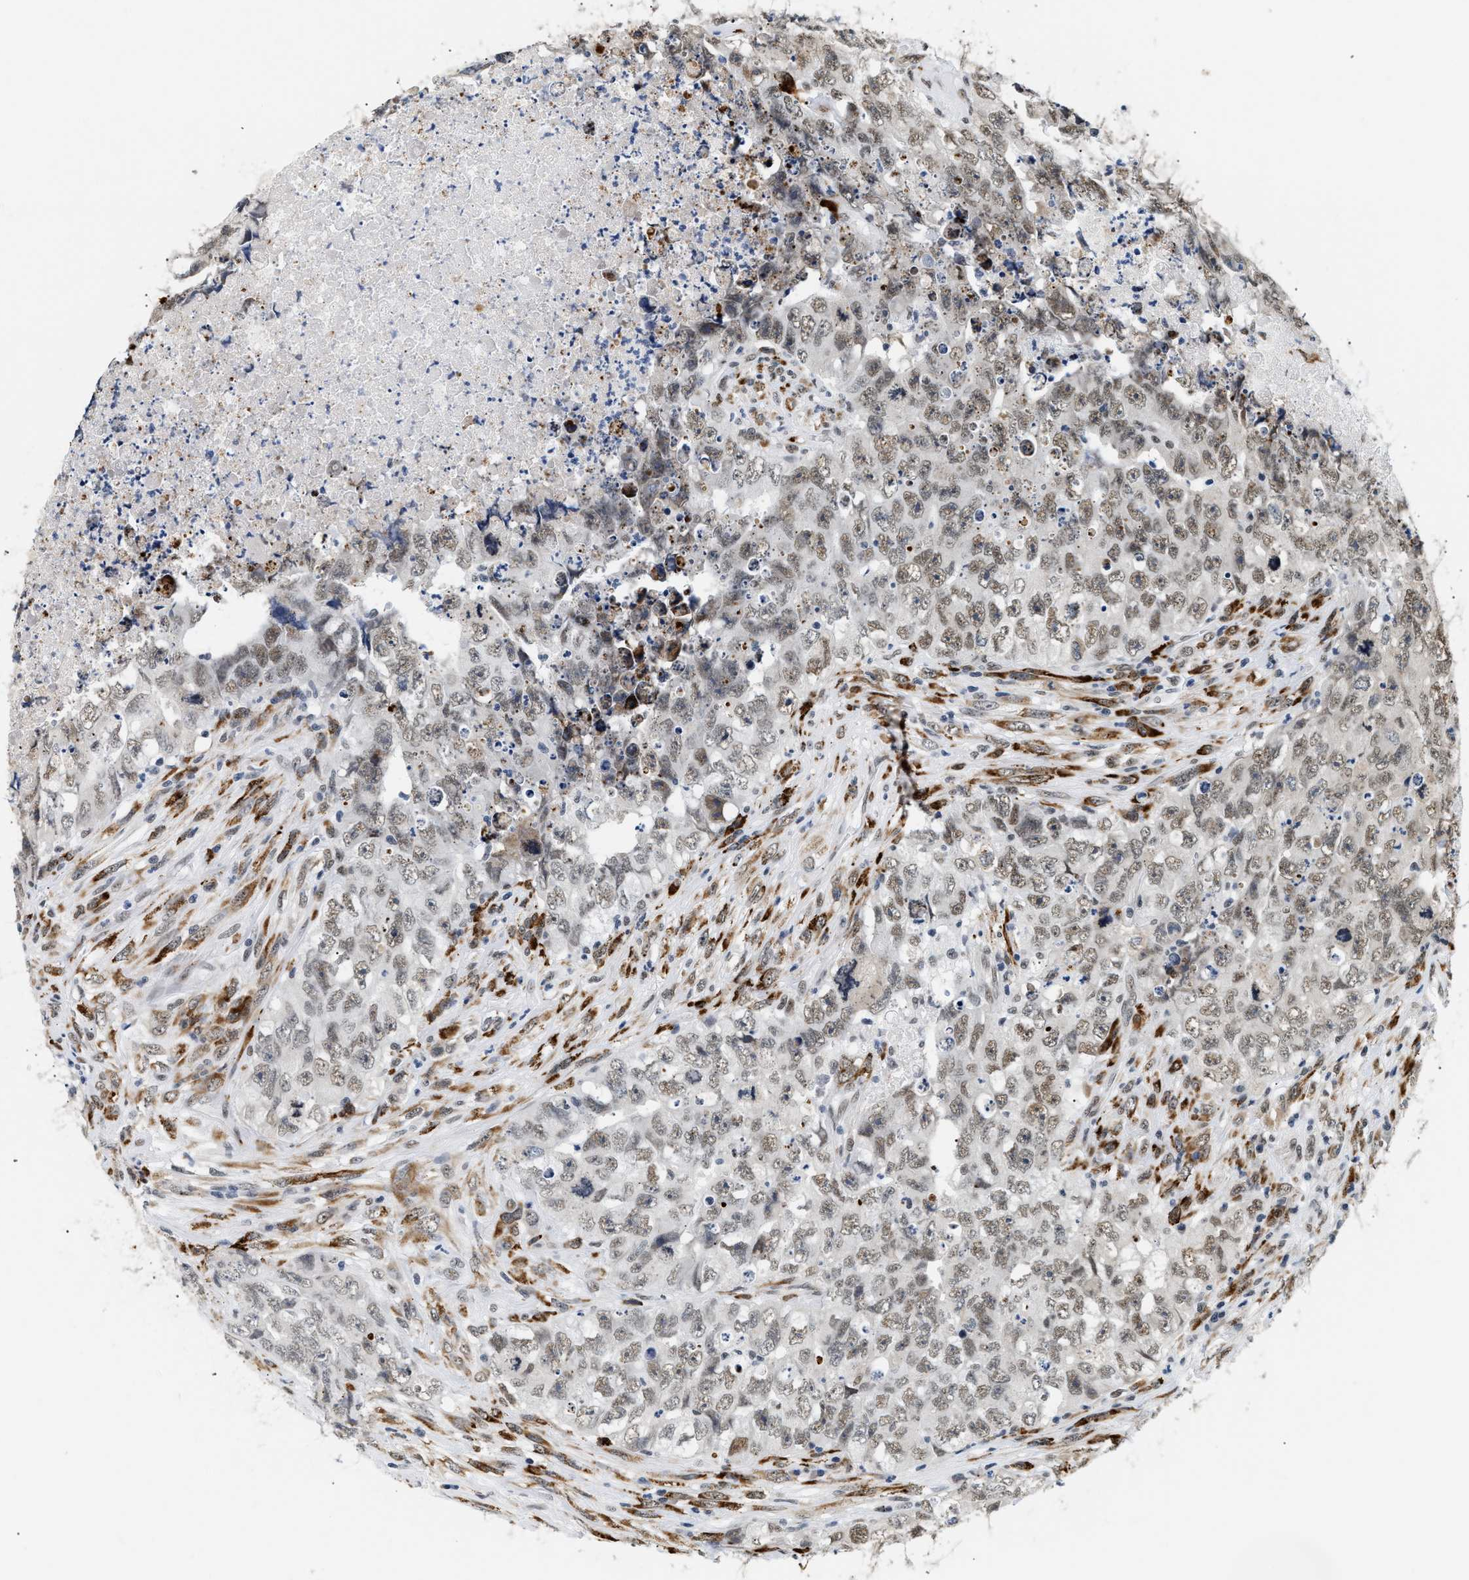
{"staining": {"intensity": "weak", "quantity": ">75%", "location": "nuclear"}, "tissue": "testis cancer", "cell_type": "Tumor cells", "image_type": "cancer", "snomed": [{"axis": "morphology", "description": "Carcinoma, Embryonal, NOS"}, {"axis": "topography", "description": "Testis"}], "caption": "Weak nuclear positivity for a protein is seen in about >75% of tumor cells of testis cancer using immunohistochemistry.", "gene": "THOC1", "patient": {"sex": "male", "age": 32}}